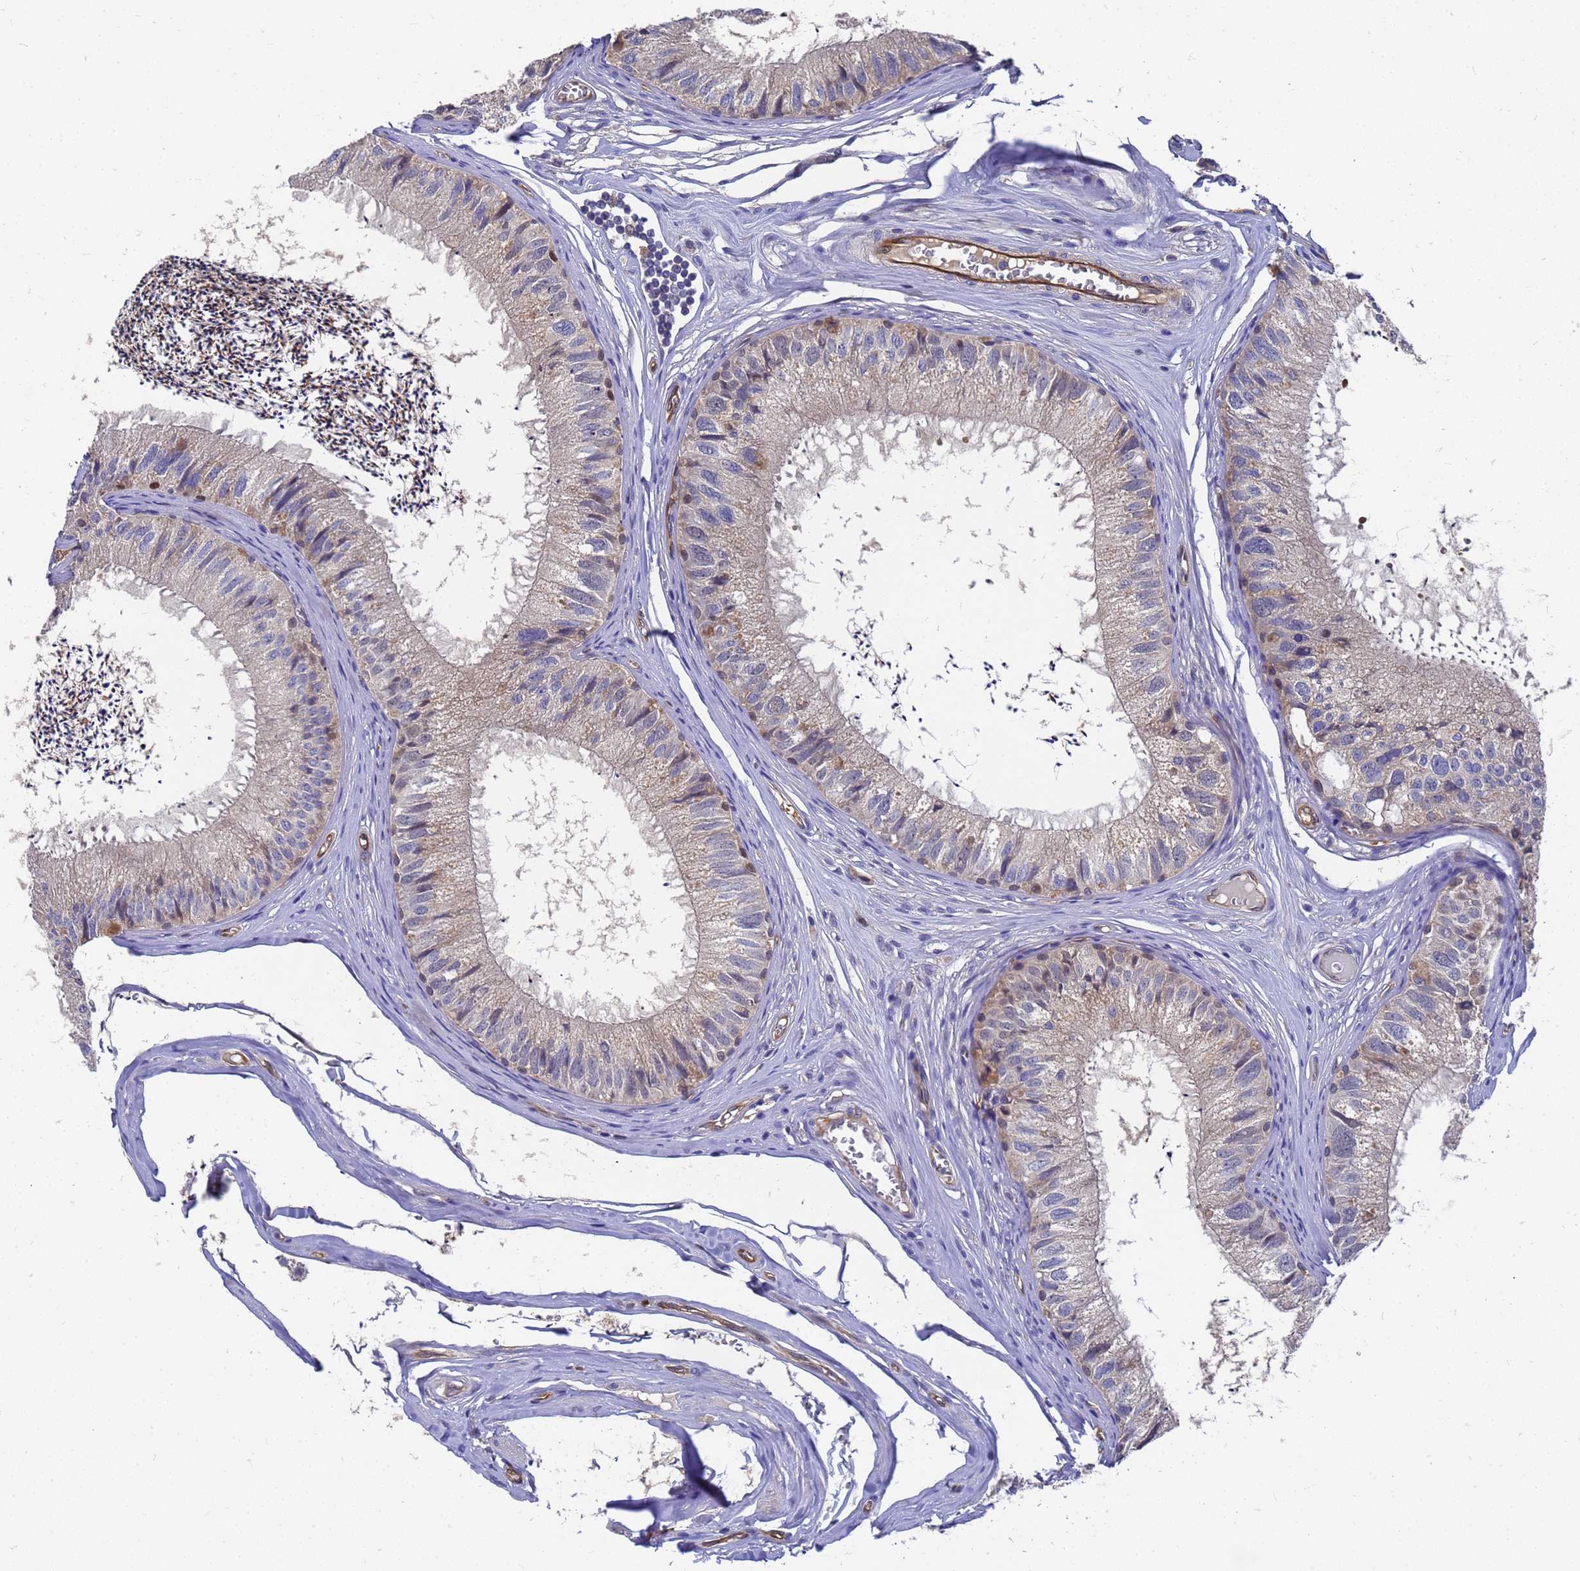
{"staining": {"intensity": "moderate", "quantity": "25%-75%", "location": "cytoplasmic/membranous"}, "tissue": "epididymis", "cell_type": "Glandular cells", "image_type": "normal", "snomed": [{"axis": "morphology", "description": "Normal tissue, NOS"}, {"axis": "topography", "description": "Epididymis"}], "caption": "About 25%-75% of glandular cells in unremarkable epididymis show moderate cytoplasmic/membranous protein staining as visualized by brown immunohistochemical staining.", "gene": "SLC35E2B", "patient": {"sex": "male", "age": 79}}